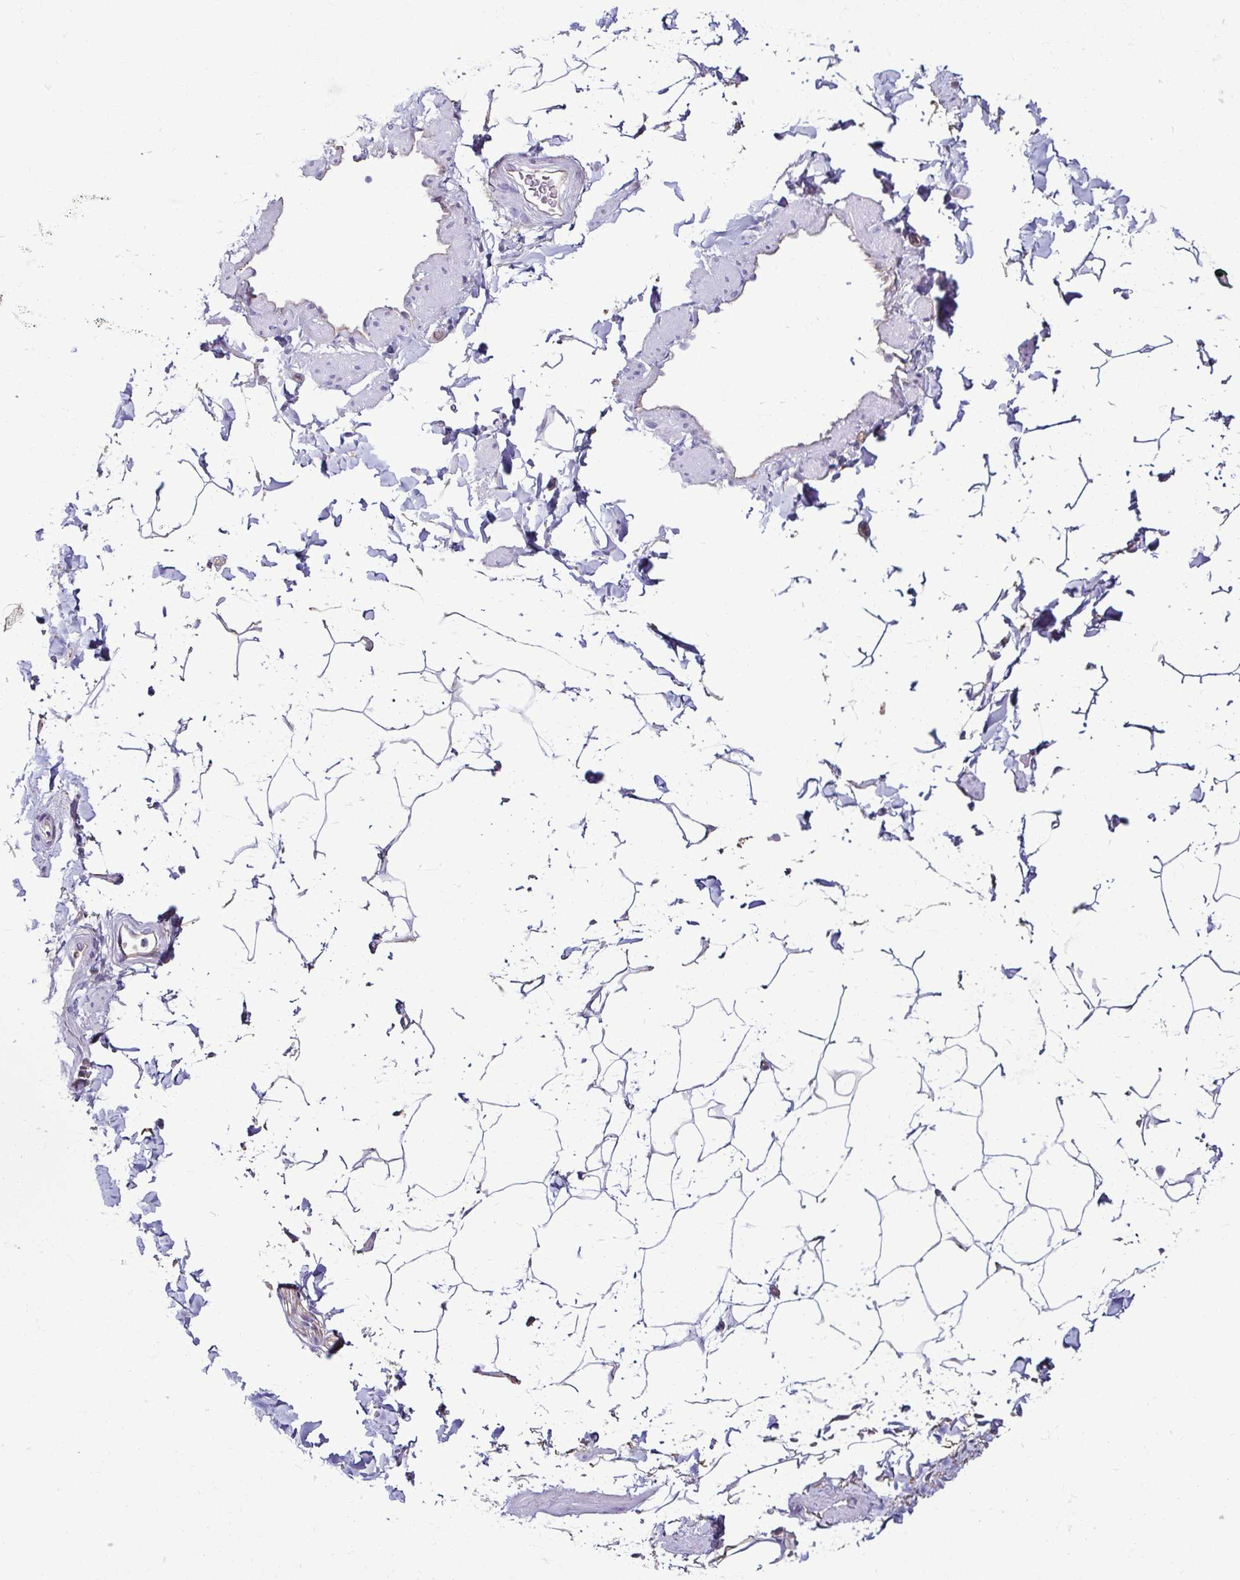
{"staining": {"intensity": "negative", "quantity": "none", "location": "none"}, "tissue": "adipose tissue", "cell_type": "Adipocytes", "image_type": "normal", "snomed": [{"axis": "morphology", "description": "Normal tissue, NOS"}, {"axis": "topography", "description": "Epididymis"}, {"axis": "topography", "description": "Peripheral nerve tissue"}], "caption": "This is an IHC photomicrograph of normal adipose tissue. There is no expression in adipocytes.", "gene": "CASP14", "patient": {"sex": "male", "age": 32}}